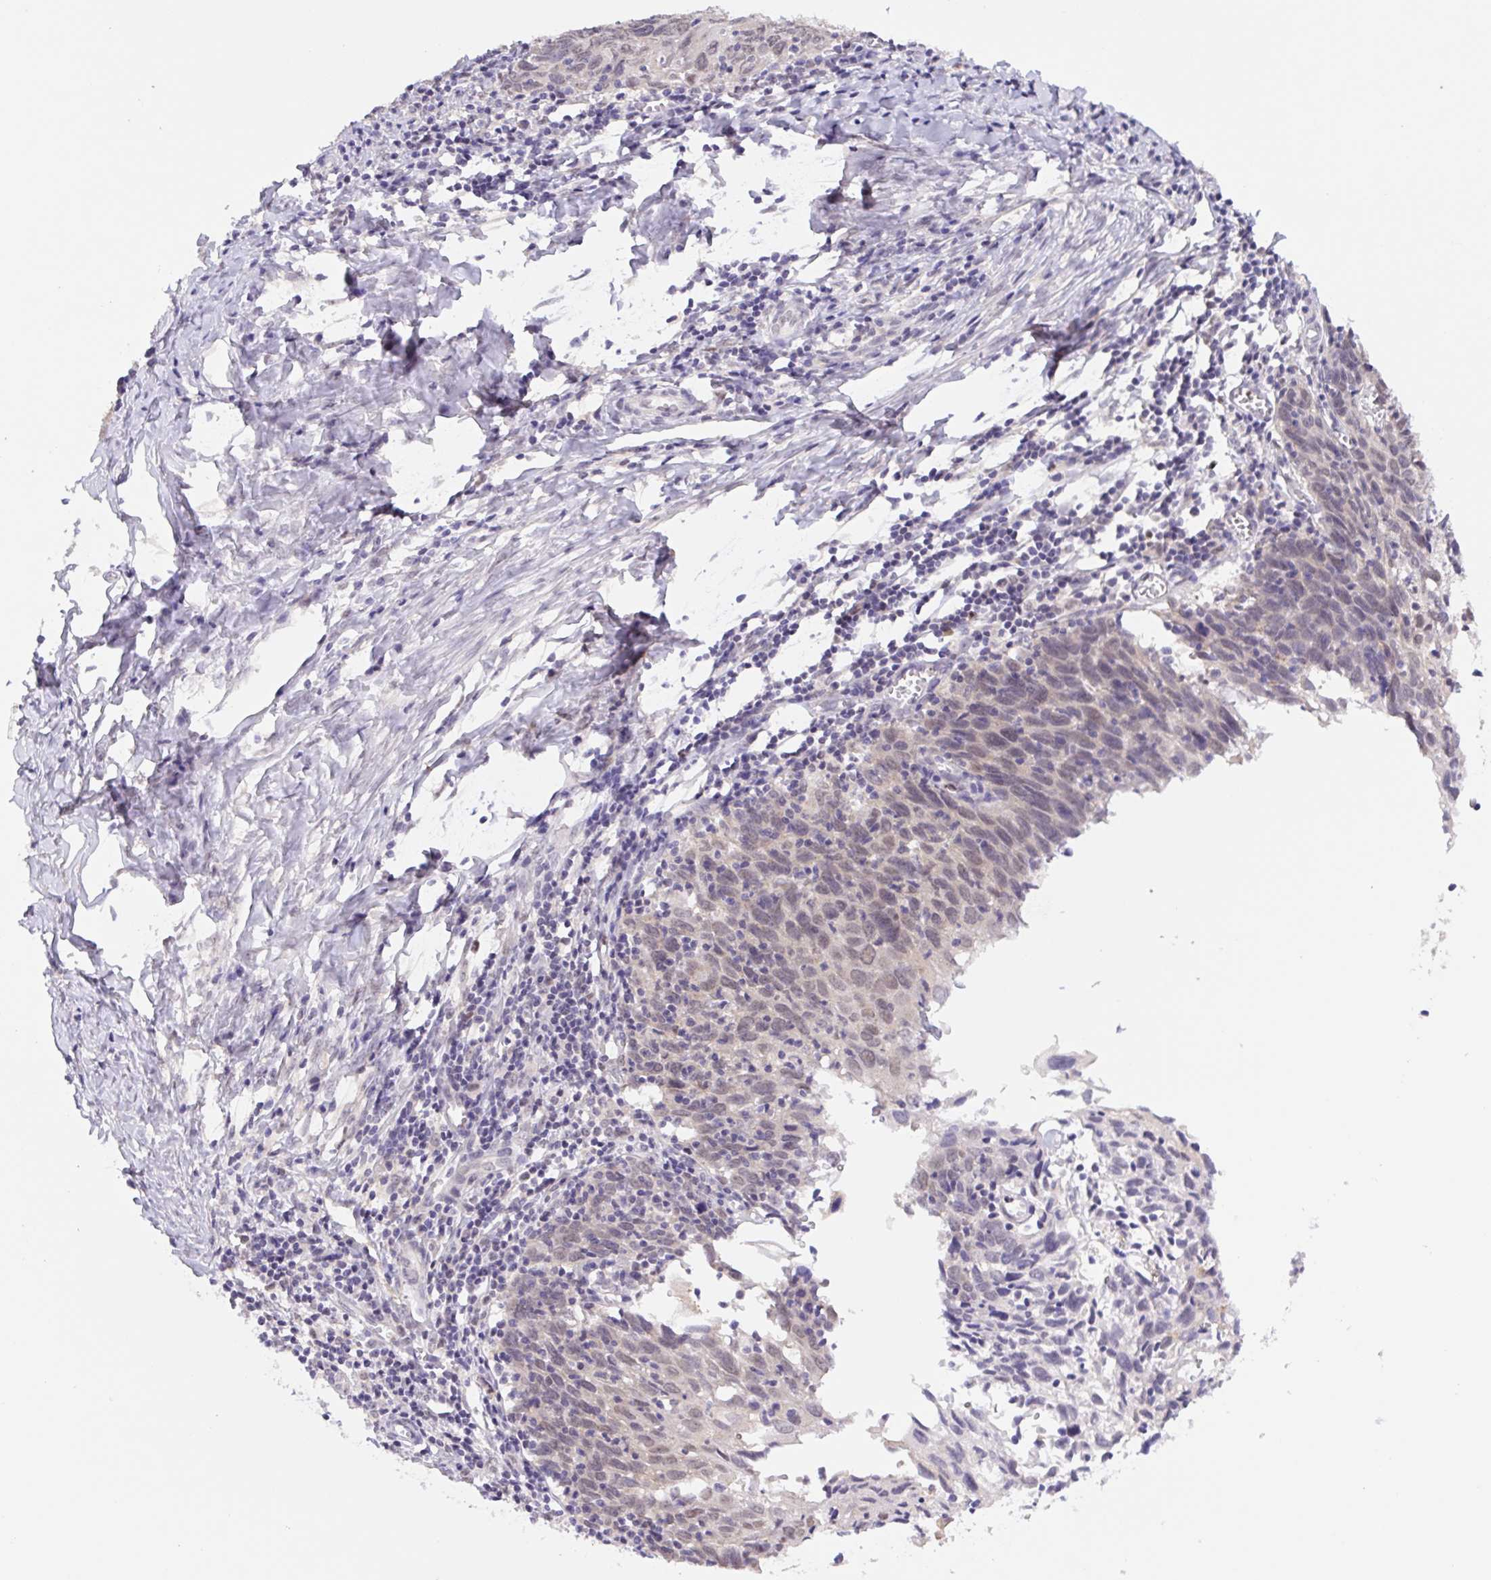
{"staining": {"intensity": "weak", "quantity": "<25%", "location": "nuclear"}, "tissue": "cervical cancer", "cell_type": "Tumor cells", "image_type": "cancer", "snomed": [{"axis": "morphology", "description": "Squamous cell carcinoma, NOS"}, {"axis": "topography", "description": "Cervix"}], "caption": "Immunohistochemical staining of human squamous cell carcinoma (cervical) demonstrates no significant expression in tumor cells.", "gene": "L3MBTL4", "patient": {"sex": "female", "age": 39}}